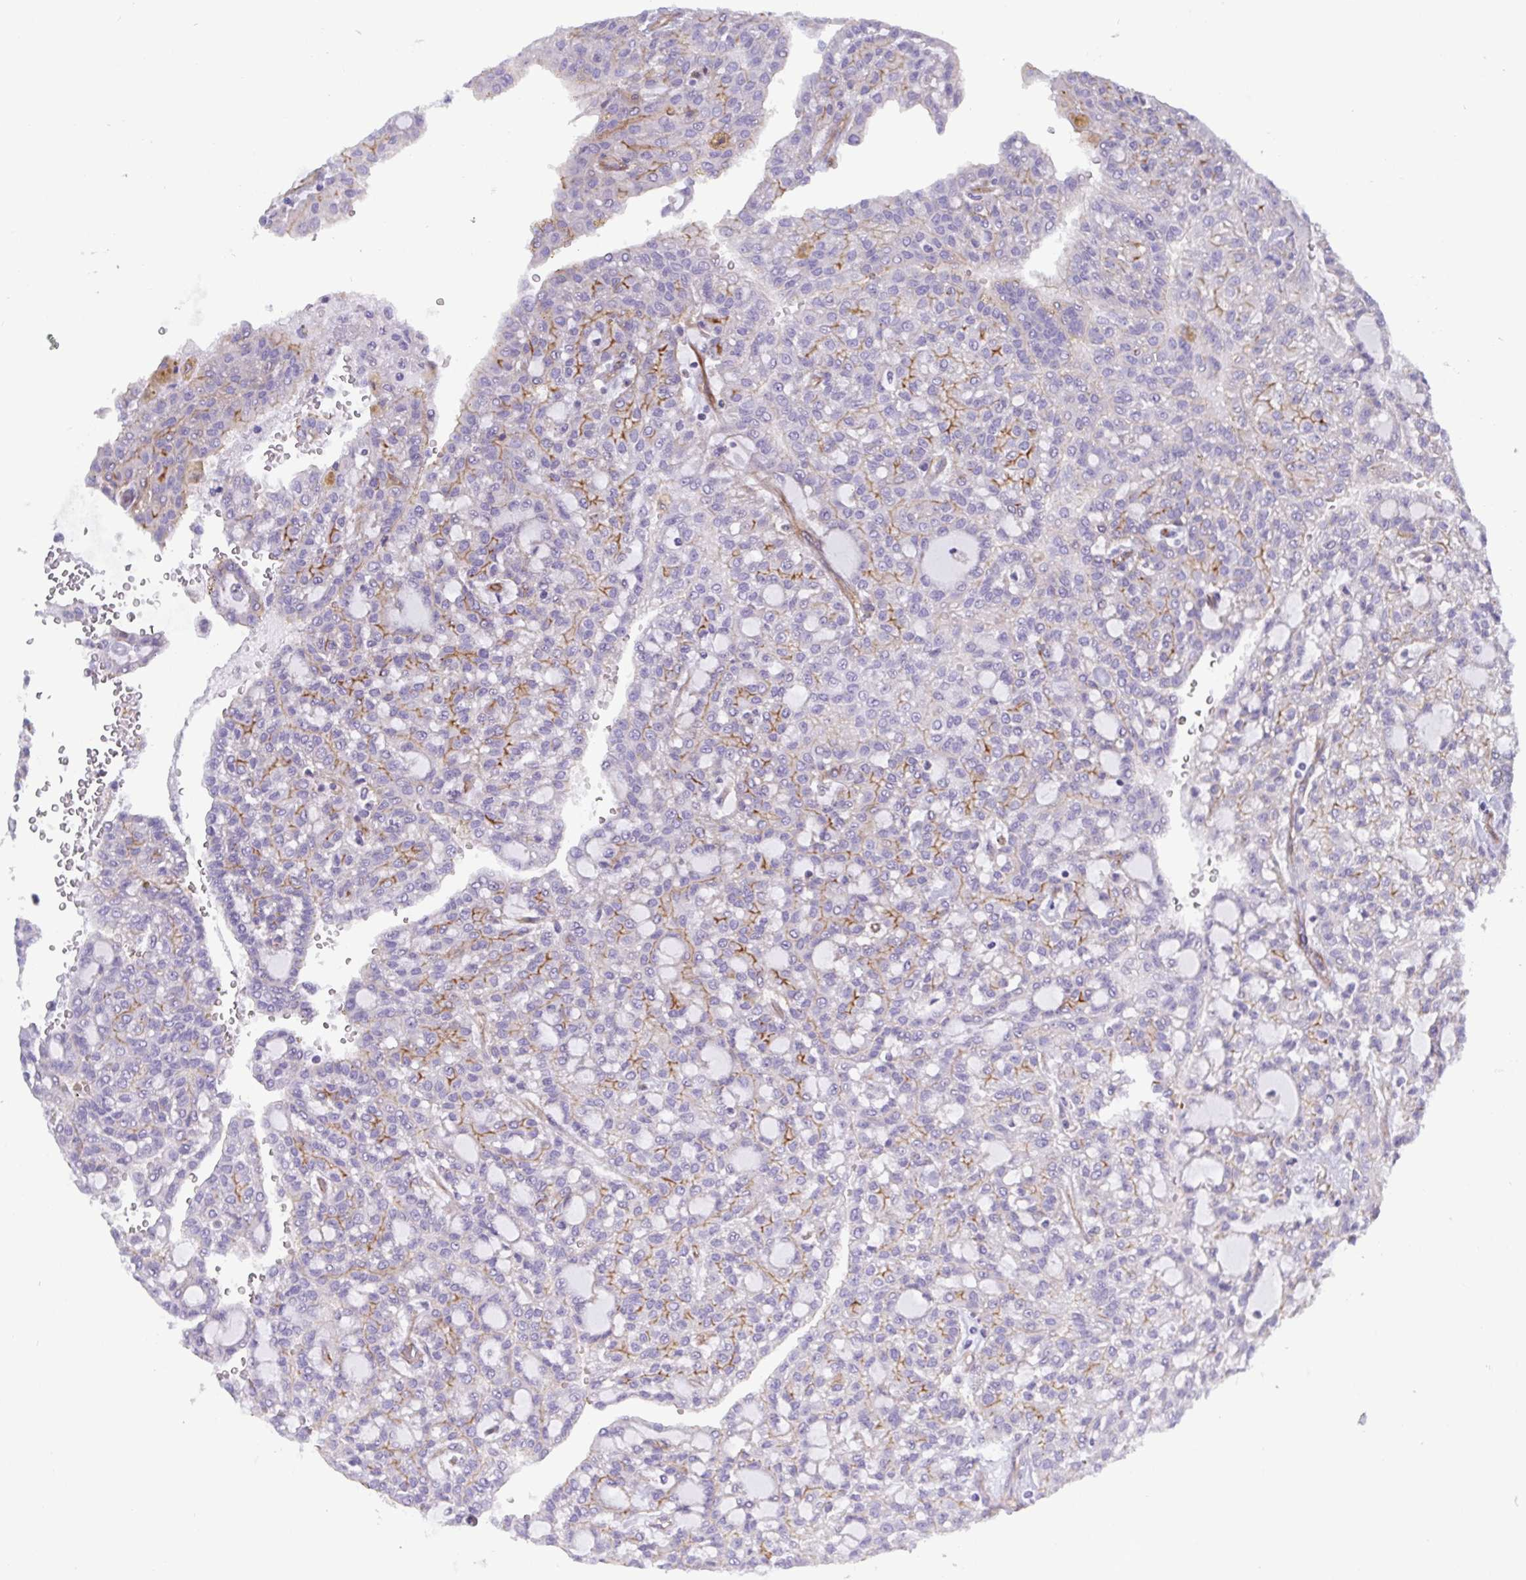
{"staining": {"intensity": "moderate", "quantity": "<25%", "location": "cytoplasmic/membranous"}, "tissue": "renal cancer", "cell_type": "Tumor cells", "image_type": "cancer", "snomed": [{"axis": "morphology", "description": "Adenocarcinoma, NOS"}, {"axis": "topography", "description": "Kidney"}], "caption": "Renal cancer (adenocarcinoma) tissue displays moderate cytoplasmic/membranous staining in approximately <25% of tumor cells (brown staining indicates protein expression, while blue staining denotes nuclei).", "gene": "LIMA1", "patient": {"sex": "male", "age": 63}}